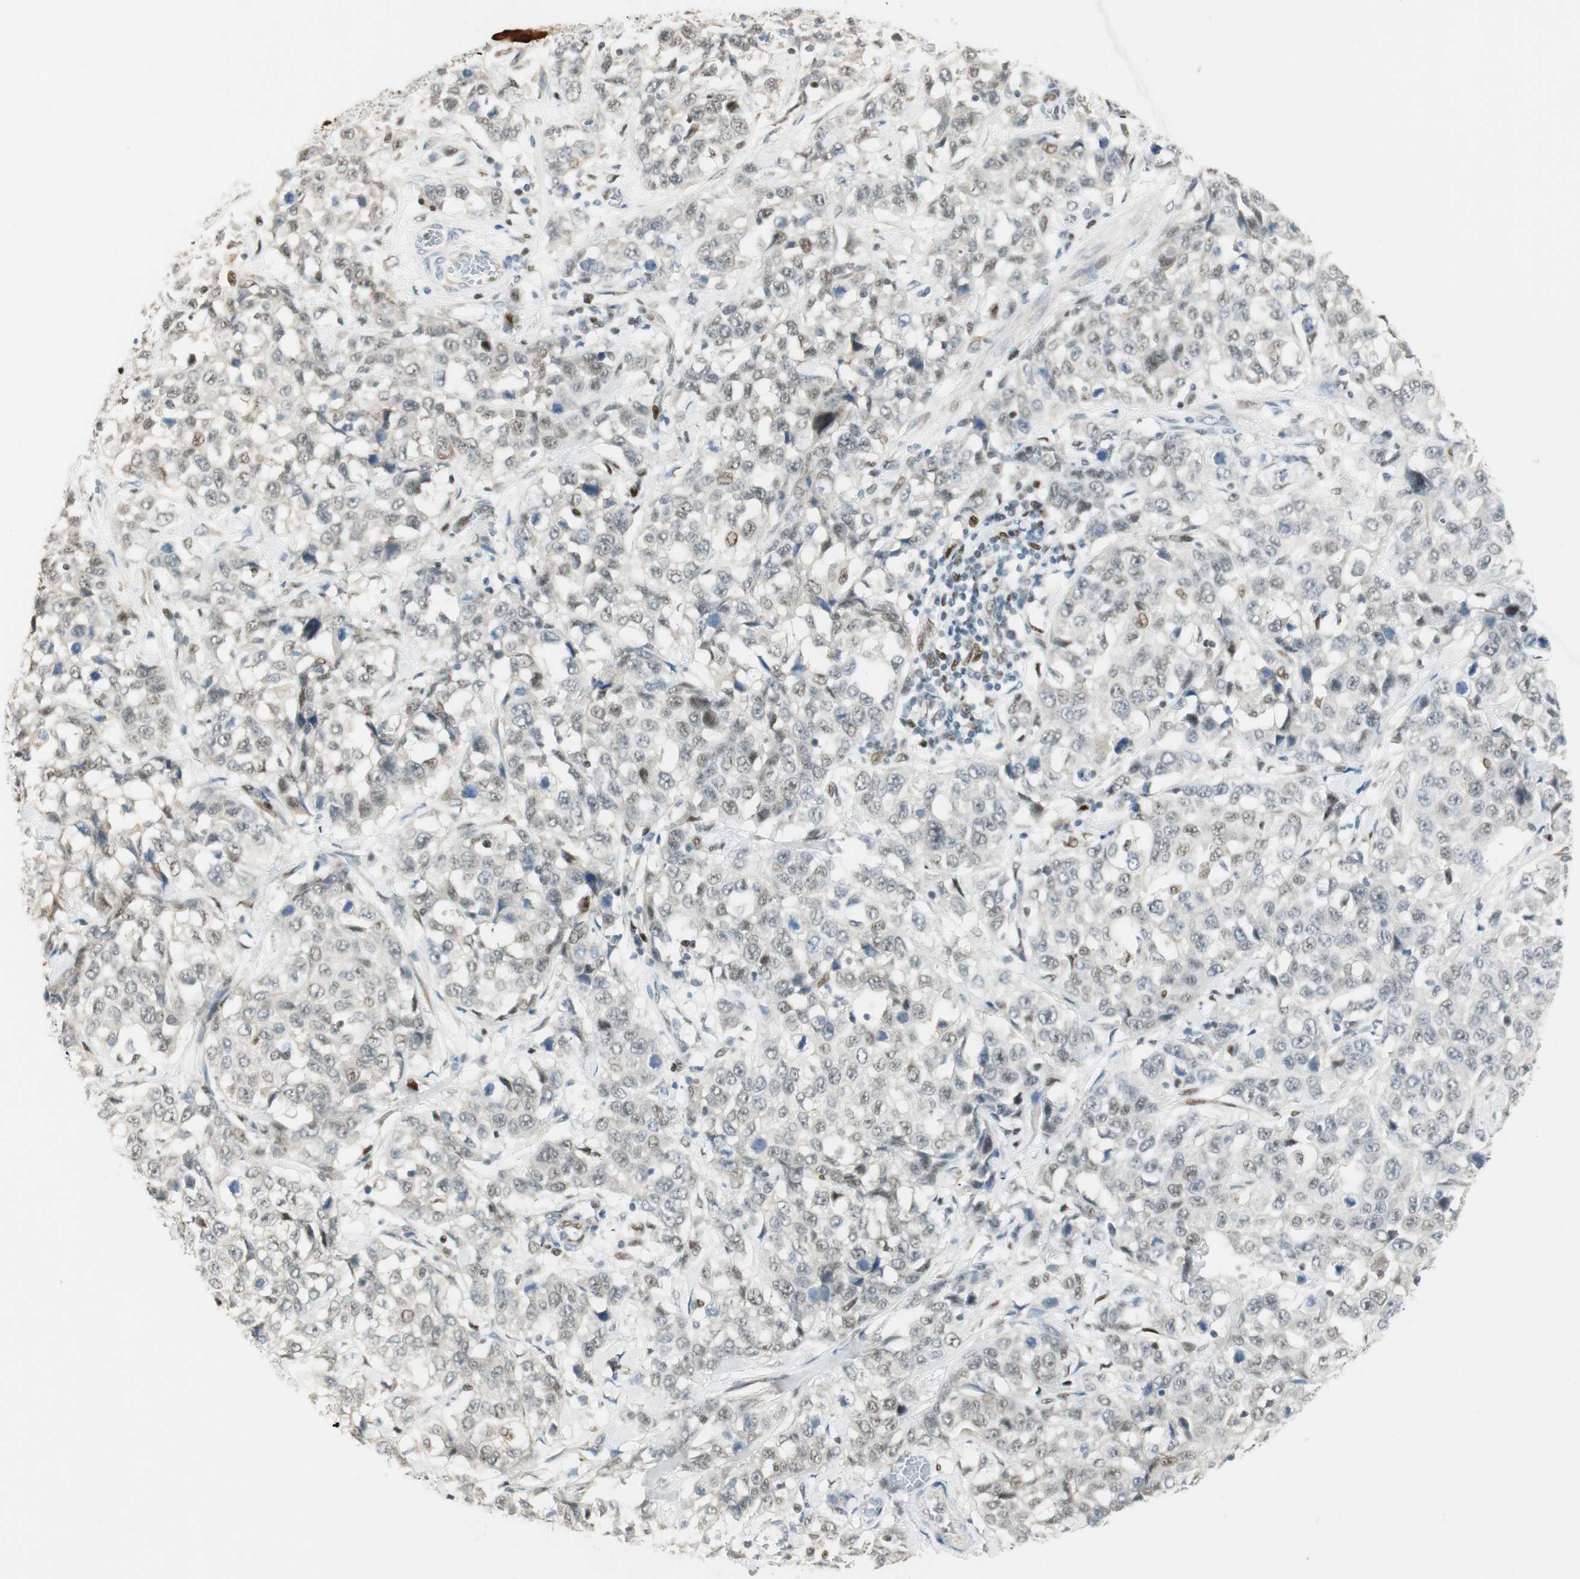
{"staining": {"intensity": "weak", "quantity": "<25%", "location": "nuclear"}, "tissue": "stomach cancer", "cell_type": "Tumor cells", "image_type": "cancer", "snomed": [{"axis": "morphology", "description": "Normal tissue, NOS"}, {"axis": "morphology", "description": "Adenocarcinoma, NOS"}, {"axis": "topography", "description": "Stomach"}], "caption": "The IHC photomicrograph has no significant expression in tumor cells of stomach cancer tissue.", "gene": "MSX2", "patient": {"sex": "male", "age": 48}}